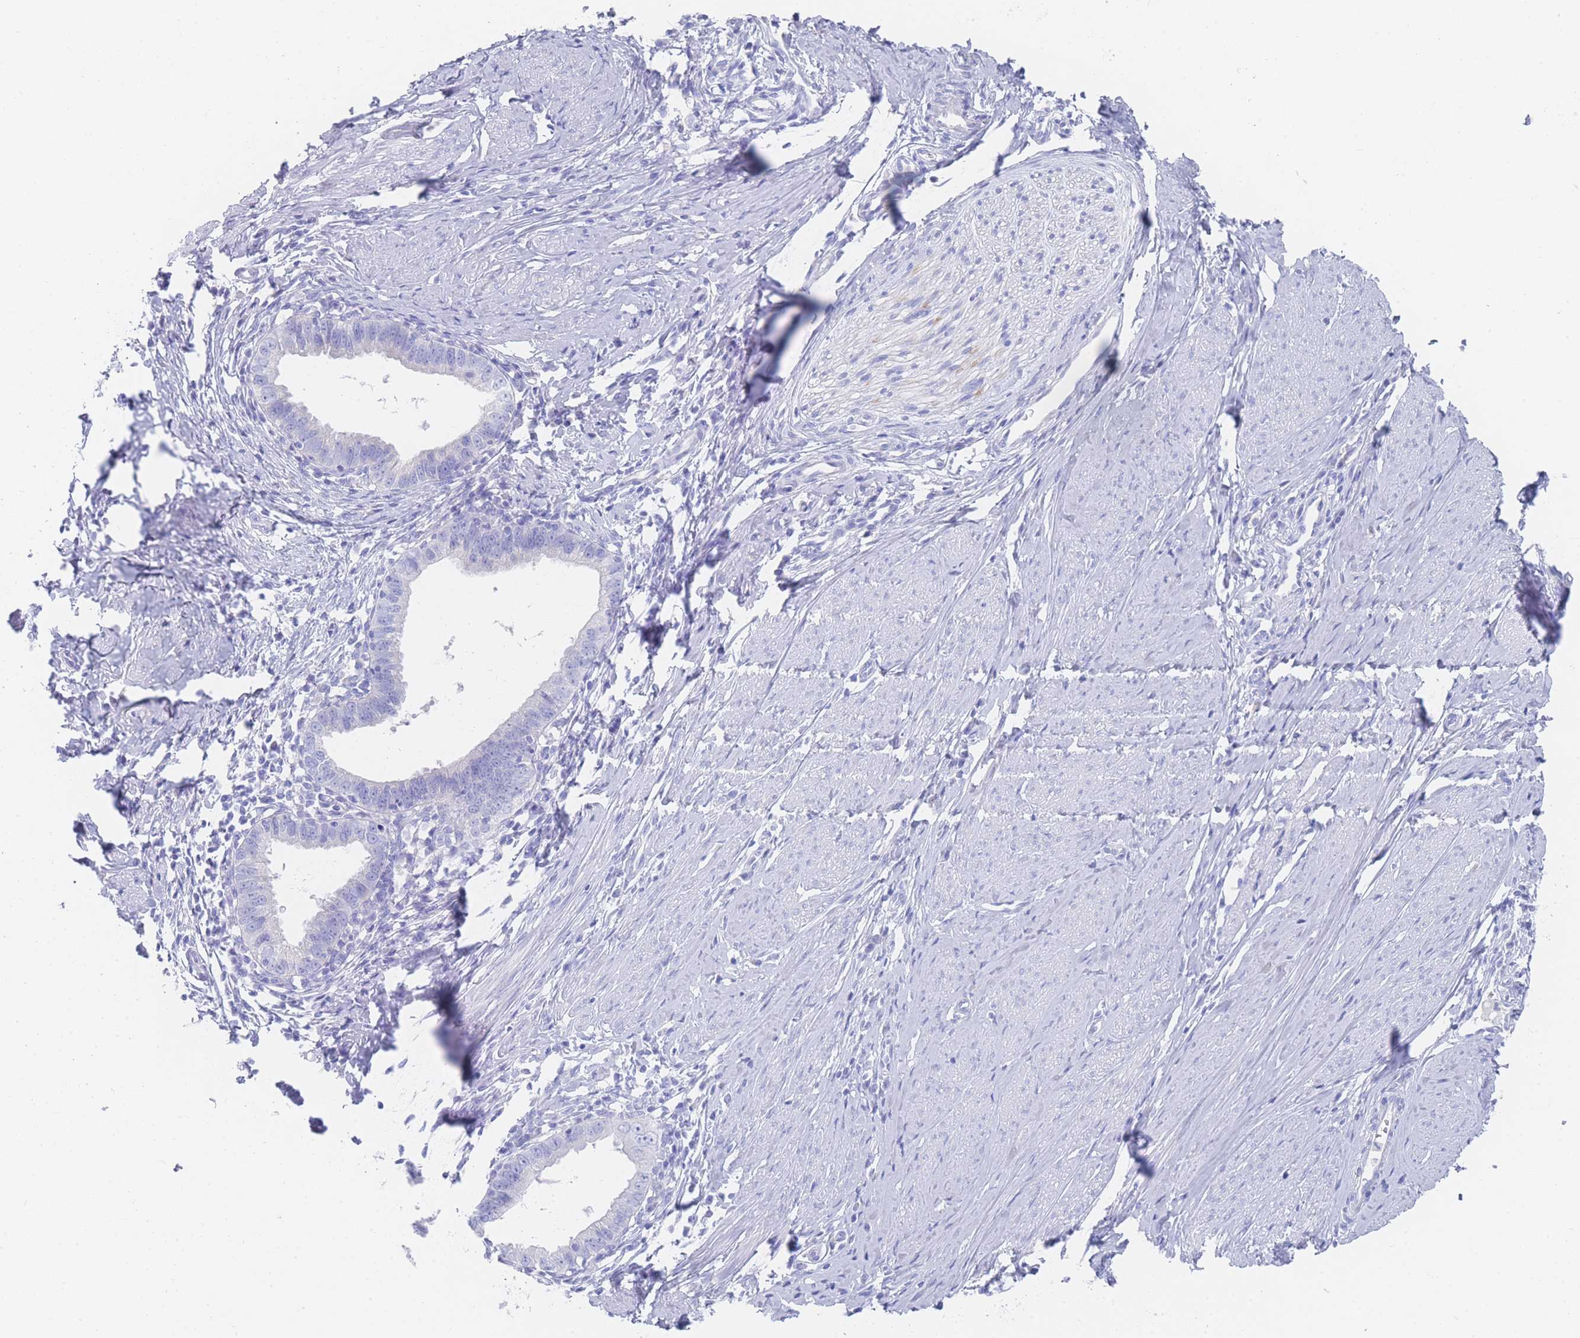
{"staining": {"intensity": "negative", "quantity": "none", "location": "none"}, "tissue": "cervical cancer", "cell_type": "Tumor cells", "image_type": "cancer", "snomed": [{"axis": "morphology", "description": "Adenocarcinoma, NOS"}, {"axis": "topography", "description": "Cervix"}], "caption": "DAB (3,3'-diaminobenzidine) immunohistochemical staining of human cervical cancer (adenocarcinoma) reveals no significant staining in tumor cells.", "gene": "LRRC37A", "patient": {"sex": "female", "age": 36}}